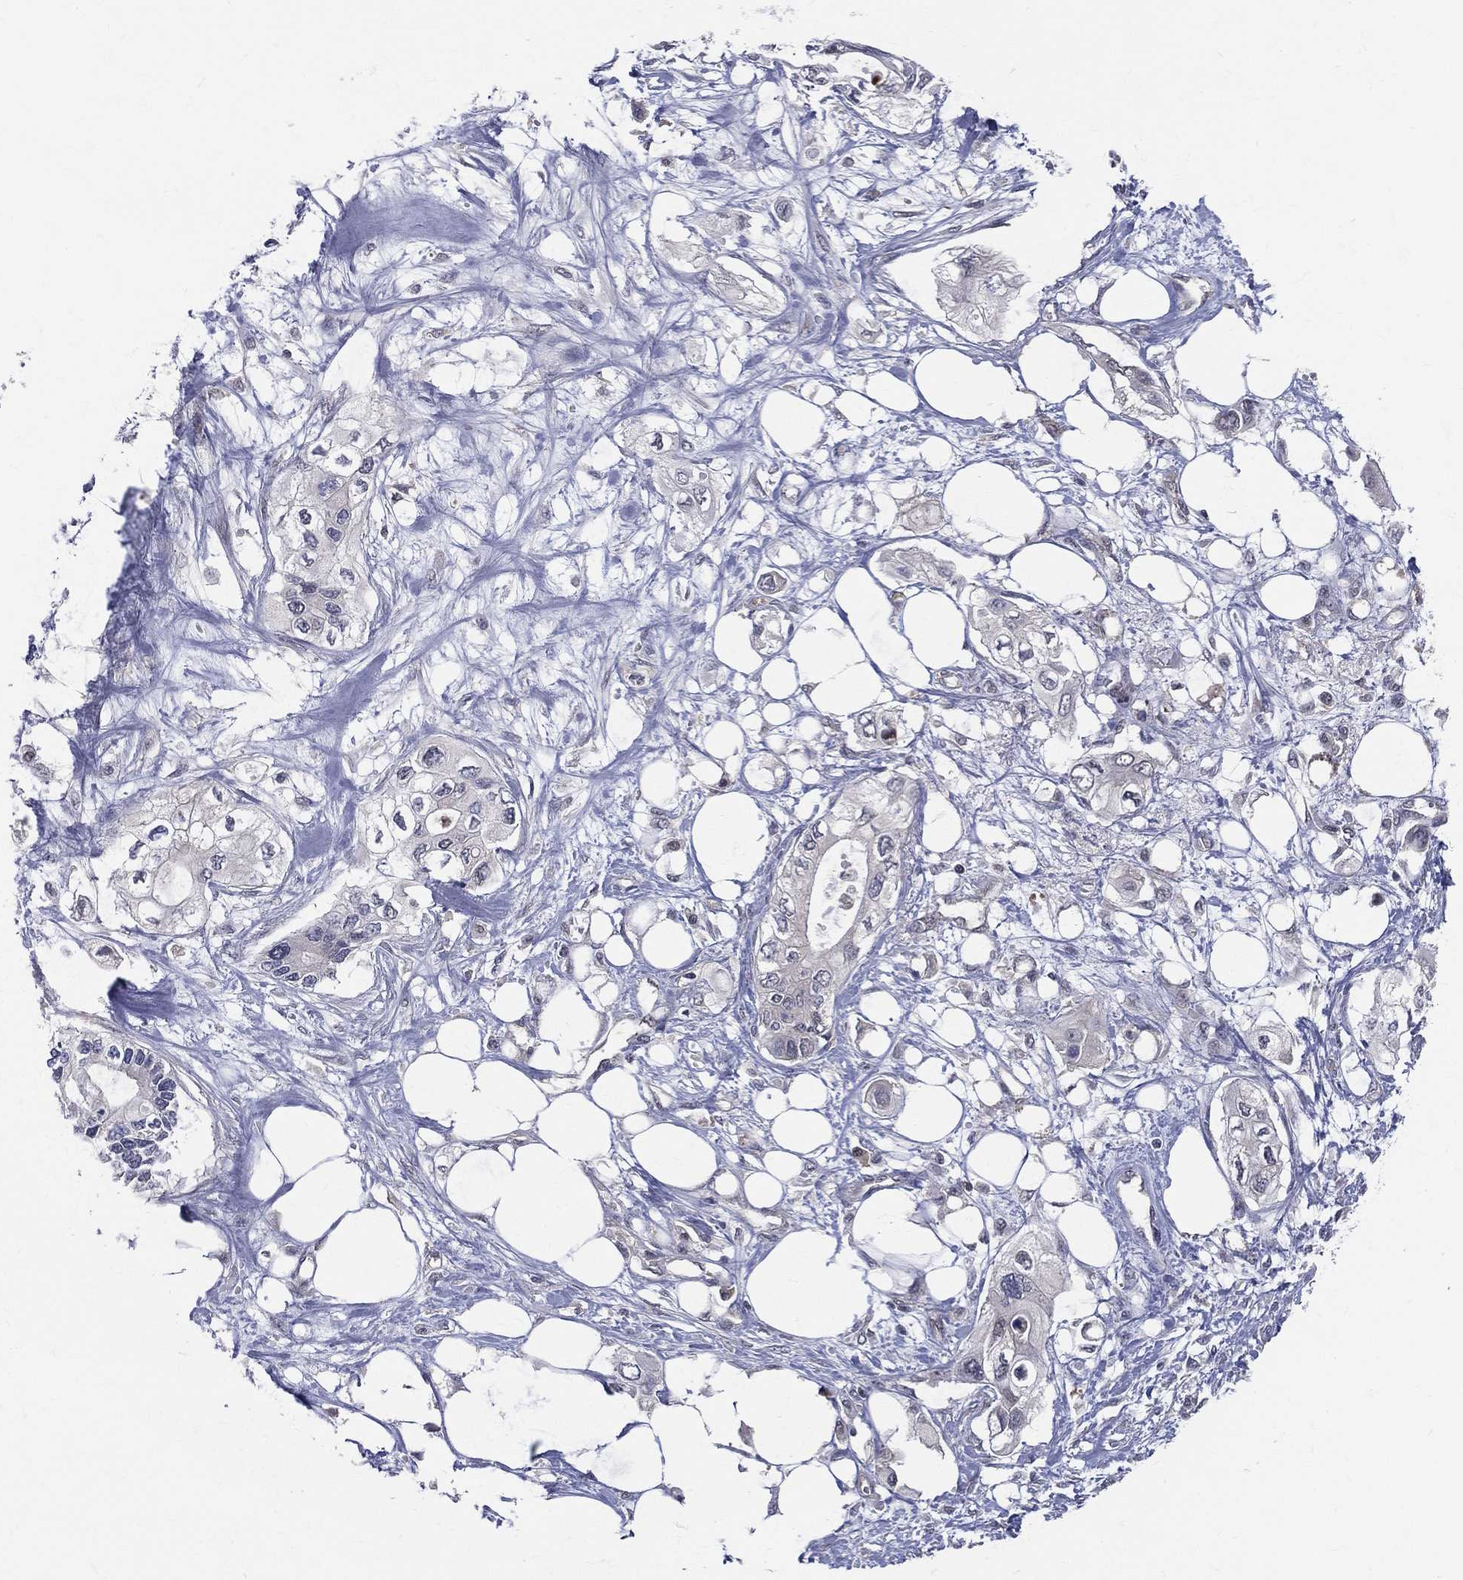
{"staining": {"intensity": "negative", "quantity": "none", "location": "none"}, "tissue": "pancreatic cancer", "cell_type": "Tumor cells", "image_type": "cancer", "snomed": [{"axis": "morphology", "description": "Adenocarcinoma, NOS"}, {"axis": "topography", "description": "Pancreas"}], "caption": "The photomicrograph reveals no significant expression in tumor cells of pancreatic cancer.", "gene": "DLG4", "patient": {"sex": "female", "age": 63}}